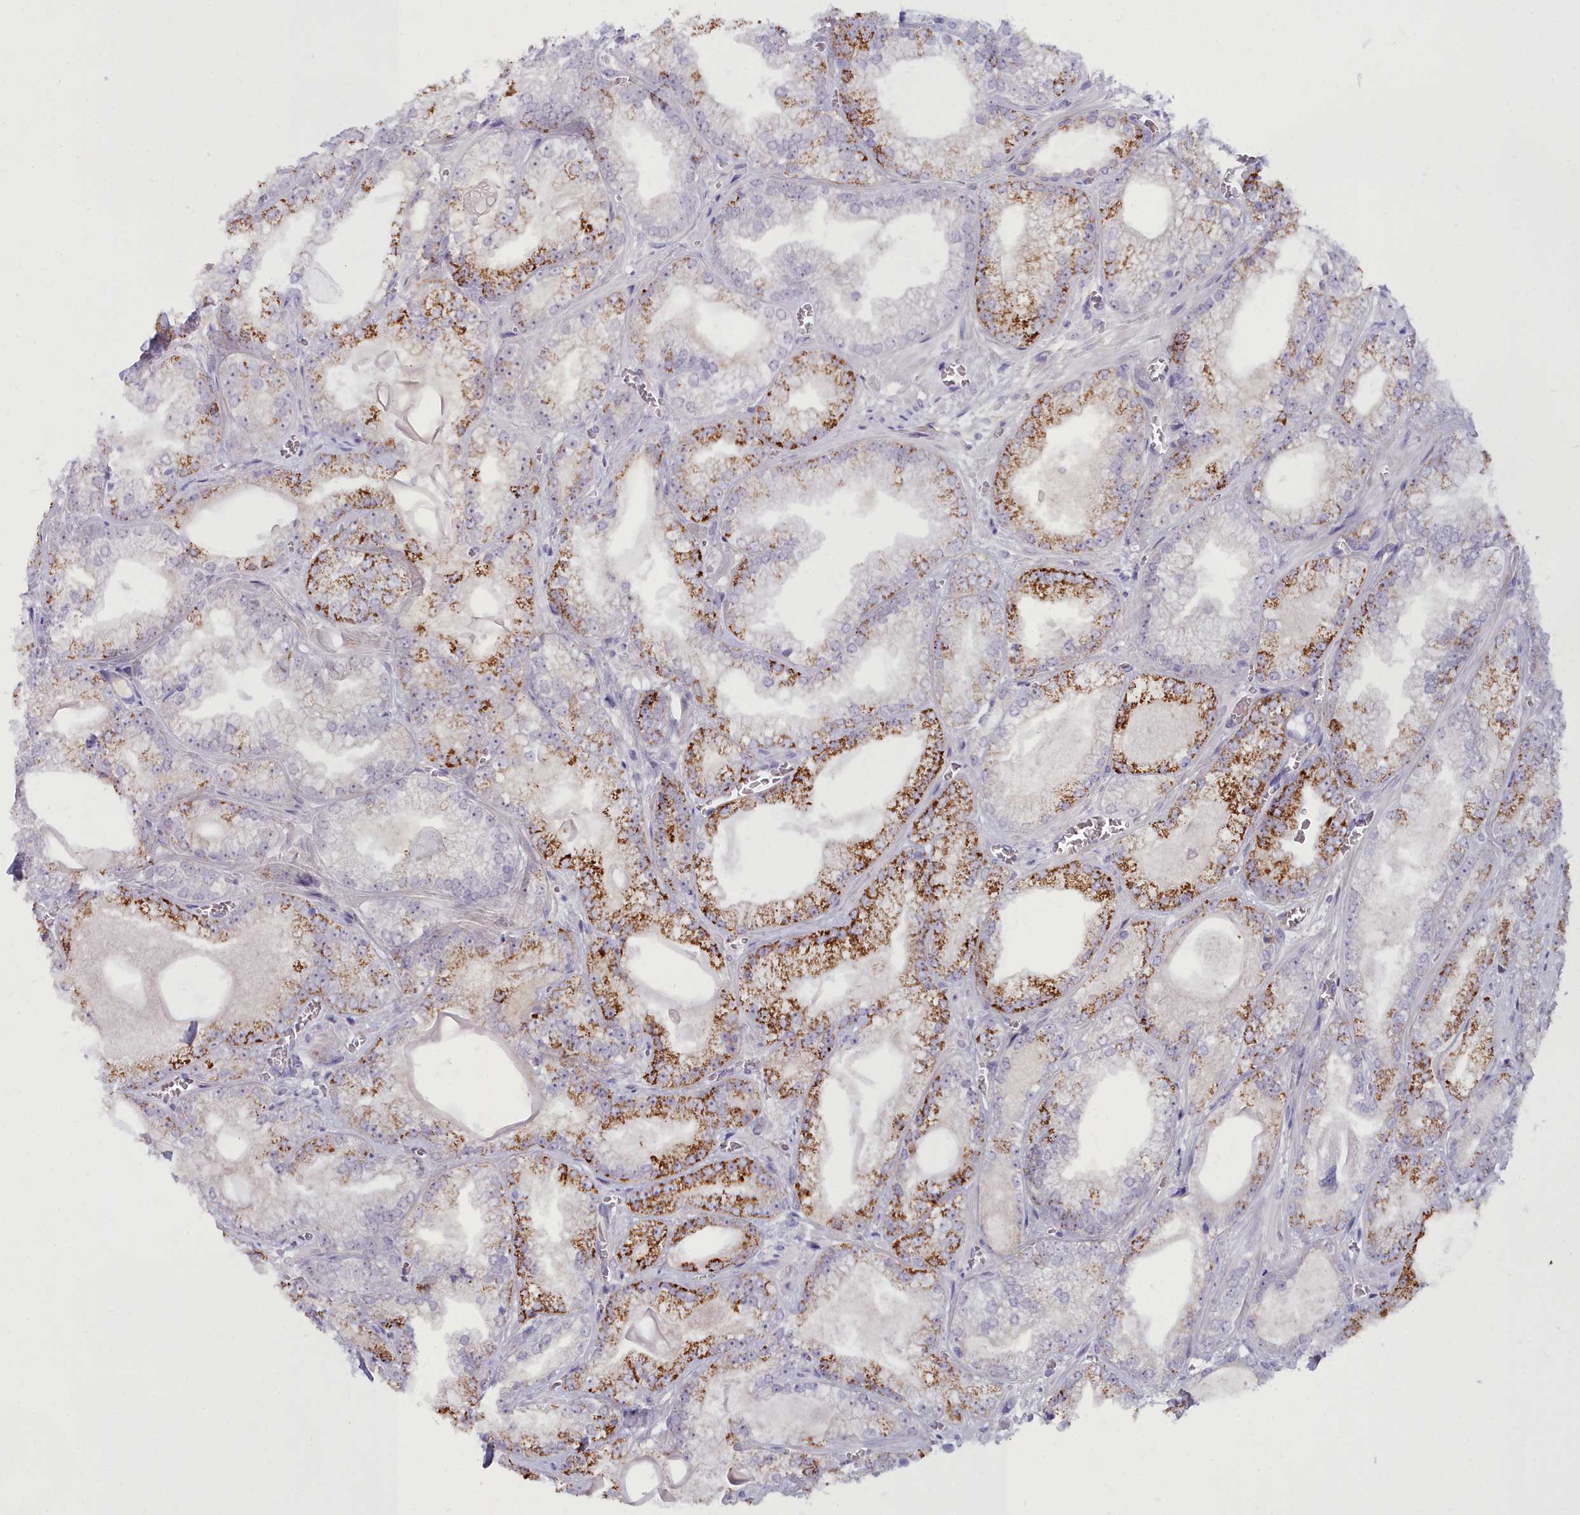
{"staining": {"intensity": "moderate", "quantity": "25%-75%", "location": "cytoplasmic/membranous"}, "tissue": "prostate cancer", "cell_type": "Tumor cells", "image_type": "cancer", "snomed": [{"axis": "morphology", "description": "Adenocarcinoma, Low grade"}, {"axis": "topography", "description": "Prostate"}], "caption": "Protein expression analysis of human prostate cancer reveals moderate cytoplasmic/membranous positivity in approximately 25%-75% of tumor cells.", "gene": "OSTN", "patient": {"sex": "male", "age": 57}}